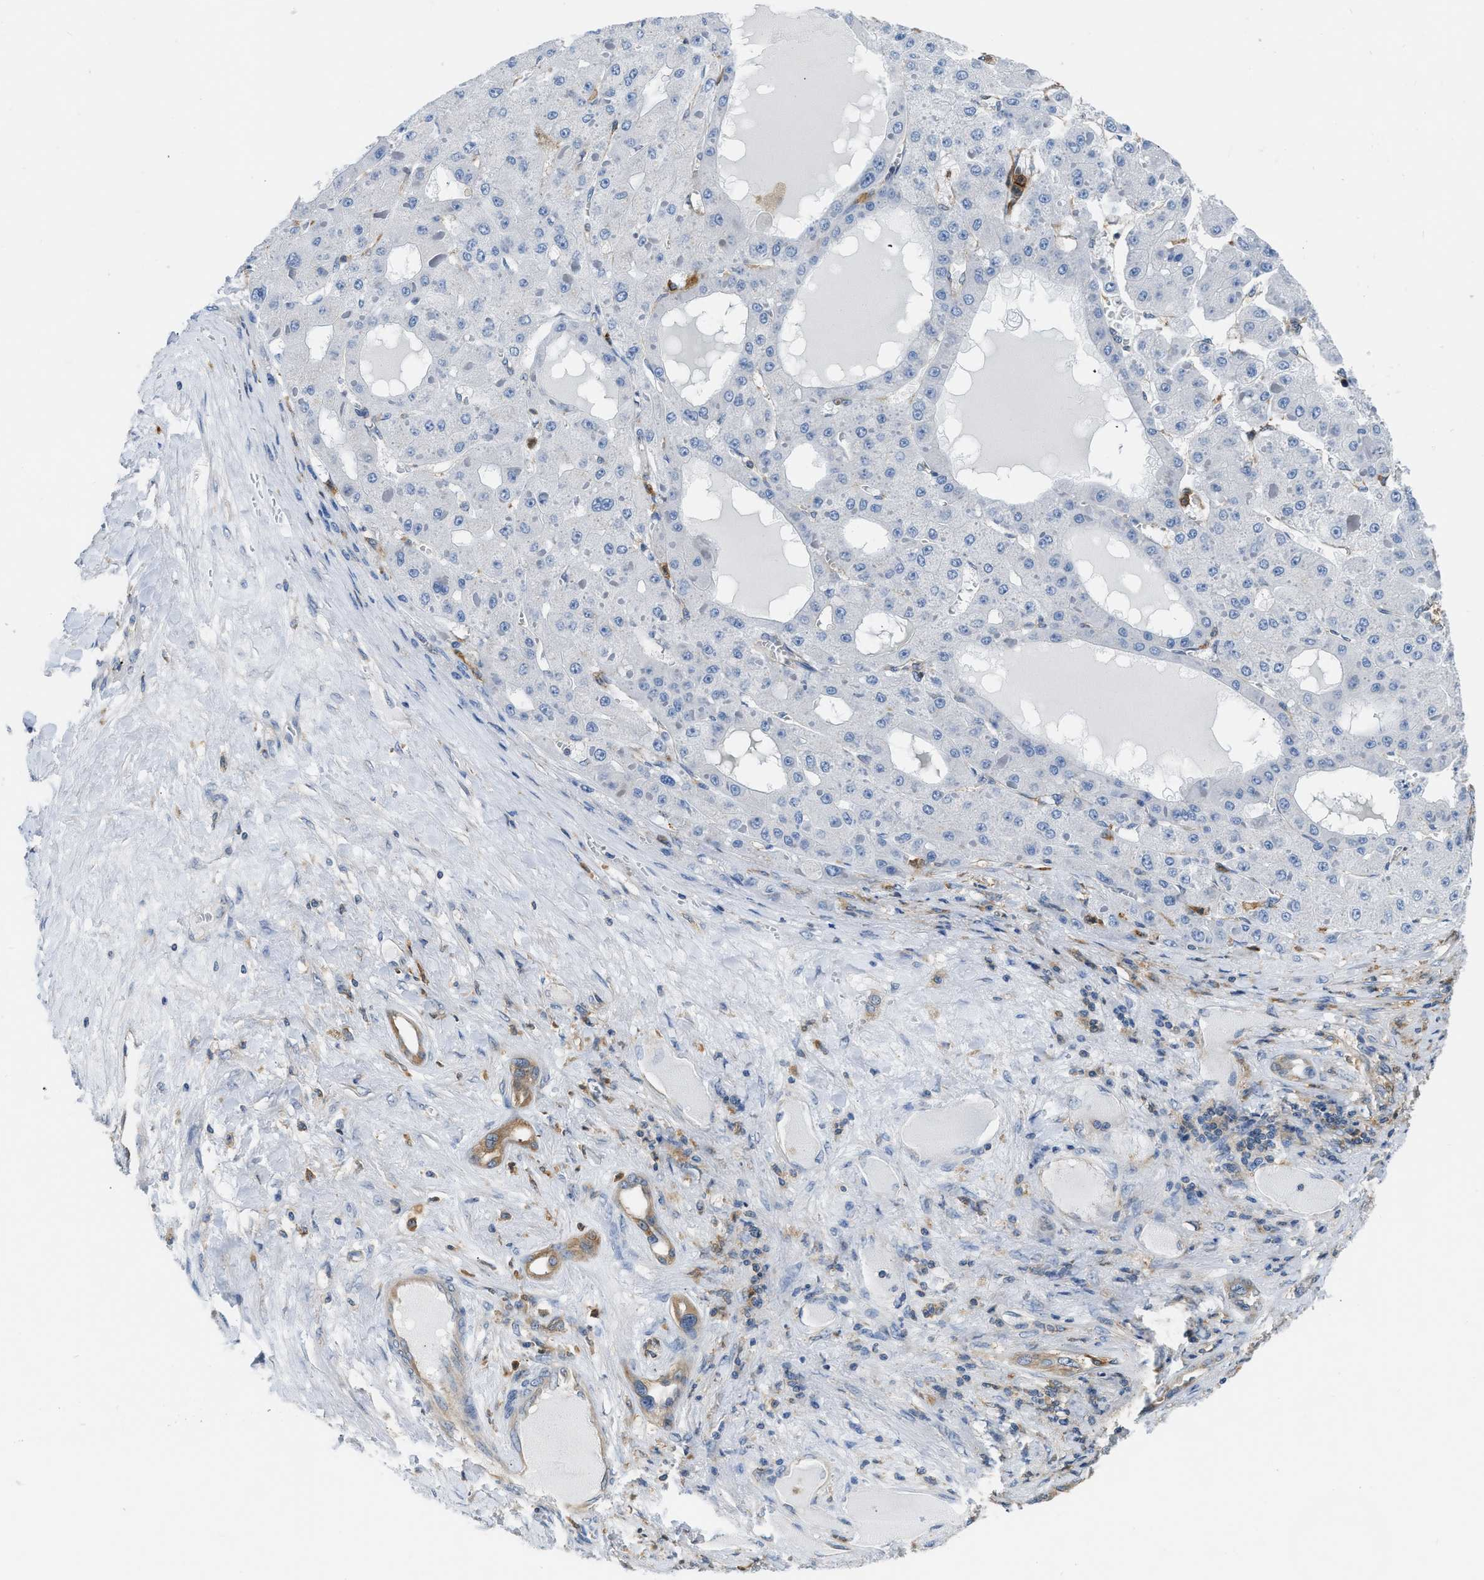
{"staining": {"intensity": "negative", "quantity": "none", "location": "none"}, "tissue": "liver cancer", "cell_type": "Tumor cells", "image_type": "cancer", "snomed": [{"axis": "morphology", "description": "Carcinoma, Hepatocellular, NOS"}, {"axis": "topography", "description": "Liver"}], "caption": "Immunohistochemical staining of human liver hepatocellular carcinoma reveals no significant staining in tumor cells.", "gene": "PKM", "patient": {"sex": "female", "age": 73}}